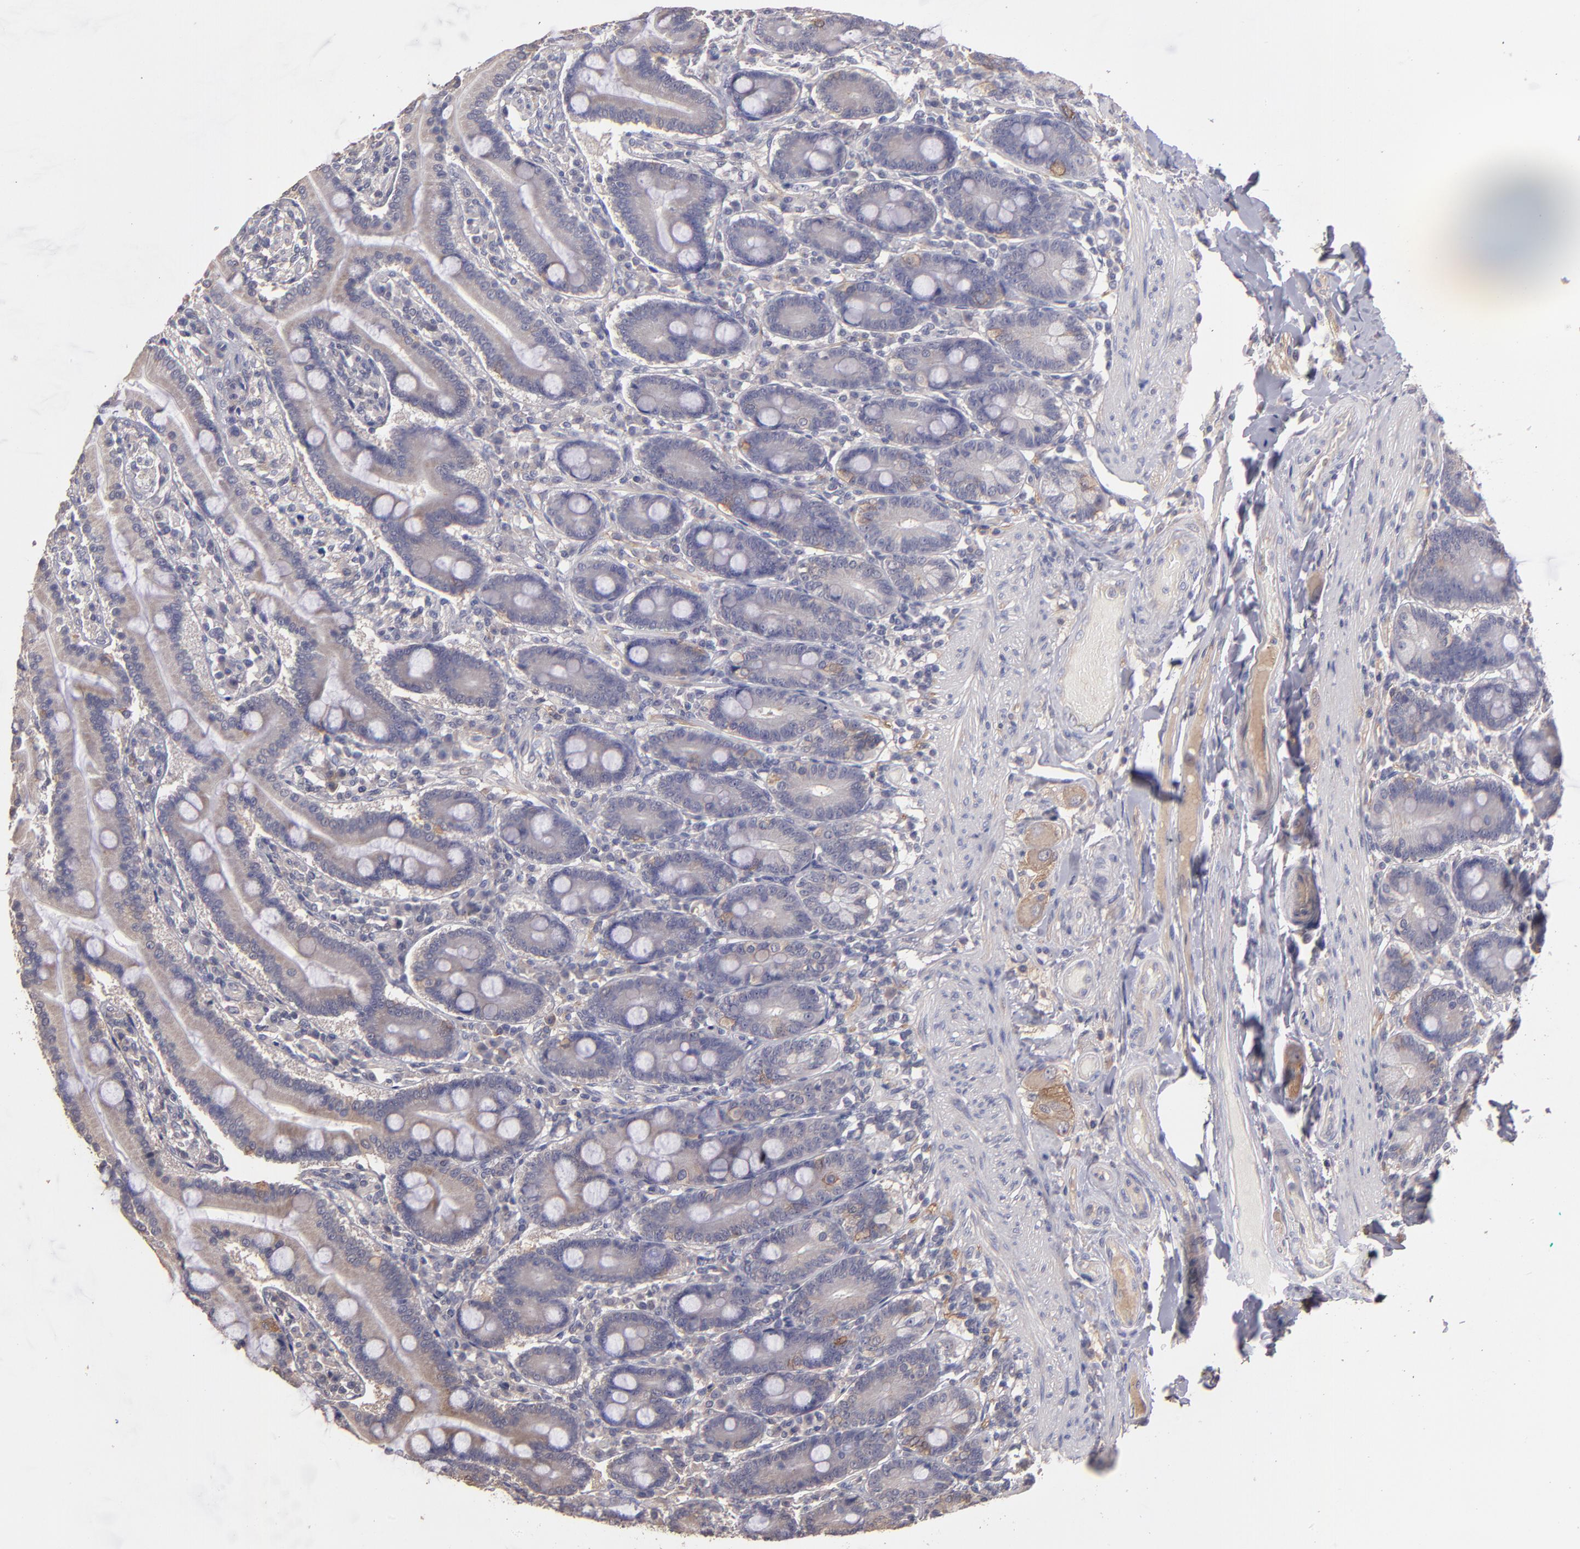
{"staining": {"intensity": "moderate", "quantity": "<25%", "location": "cytoplasmic/membranous"}, "tissue": "duodenum", "cell_type": "Glandular cells", "image_type": "normal", "snomed": [{"axis": "morphology", "description": "Normal tissue, NOS"}, {"axis": "topography", "description": "Duodenum"}], "caption": "IHC (DAB) staining of benign duodenum demonstrates moderate cytoplasmic/membranous protein positivity in approximately <25% of glandular cells.", "gene": "GNAZ", "patient": {"sex": "female", "age": 64}}